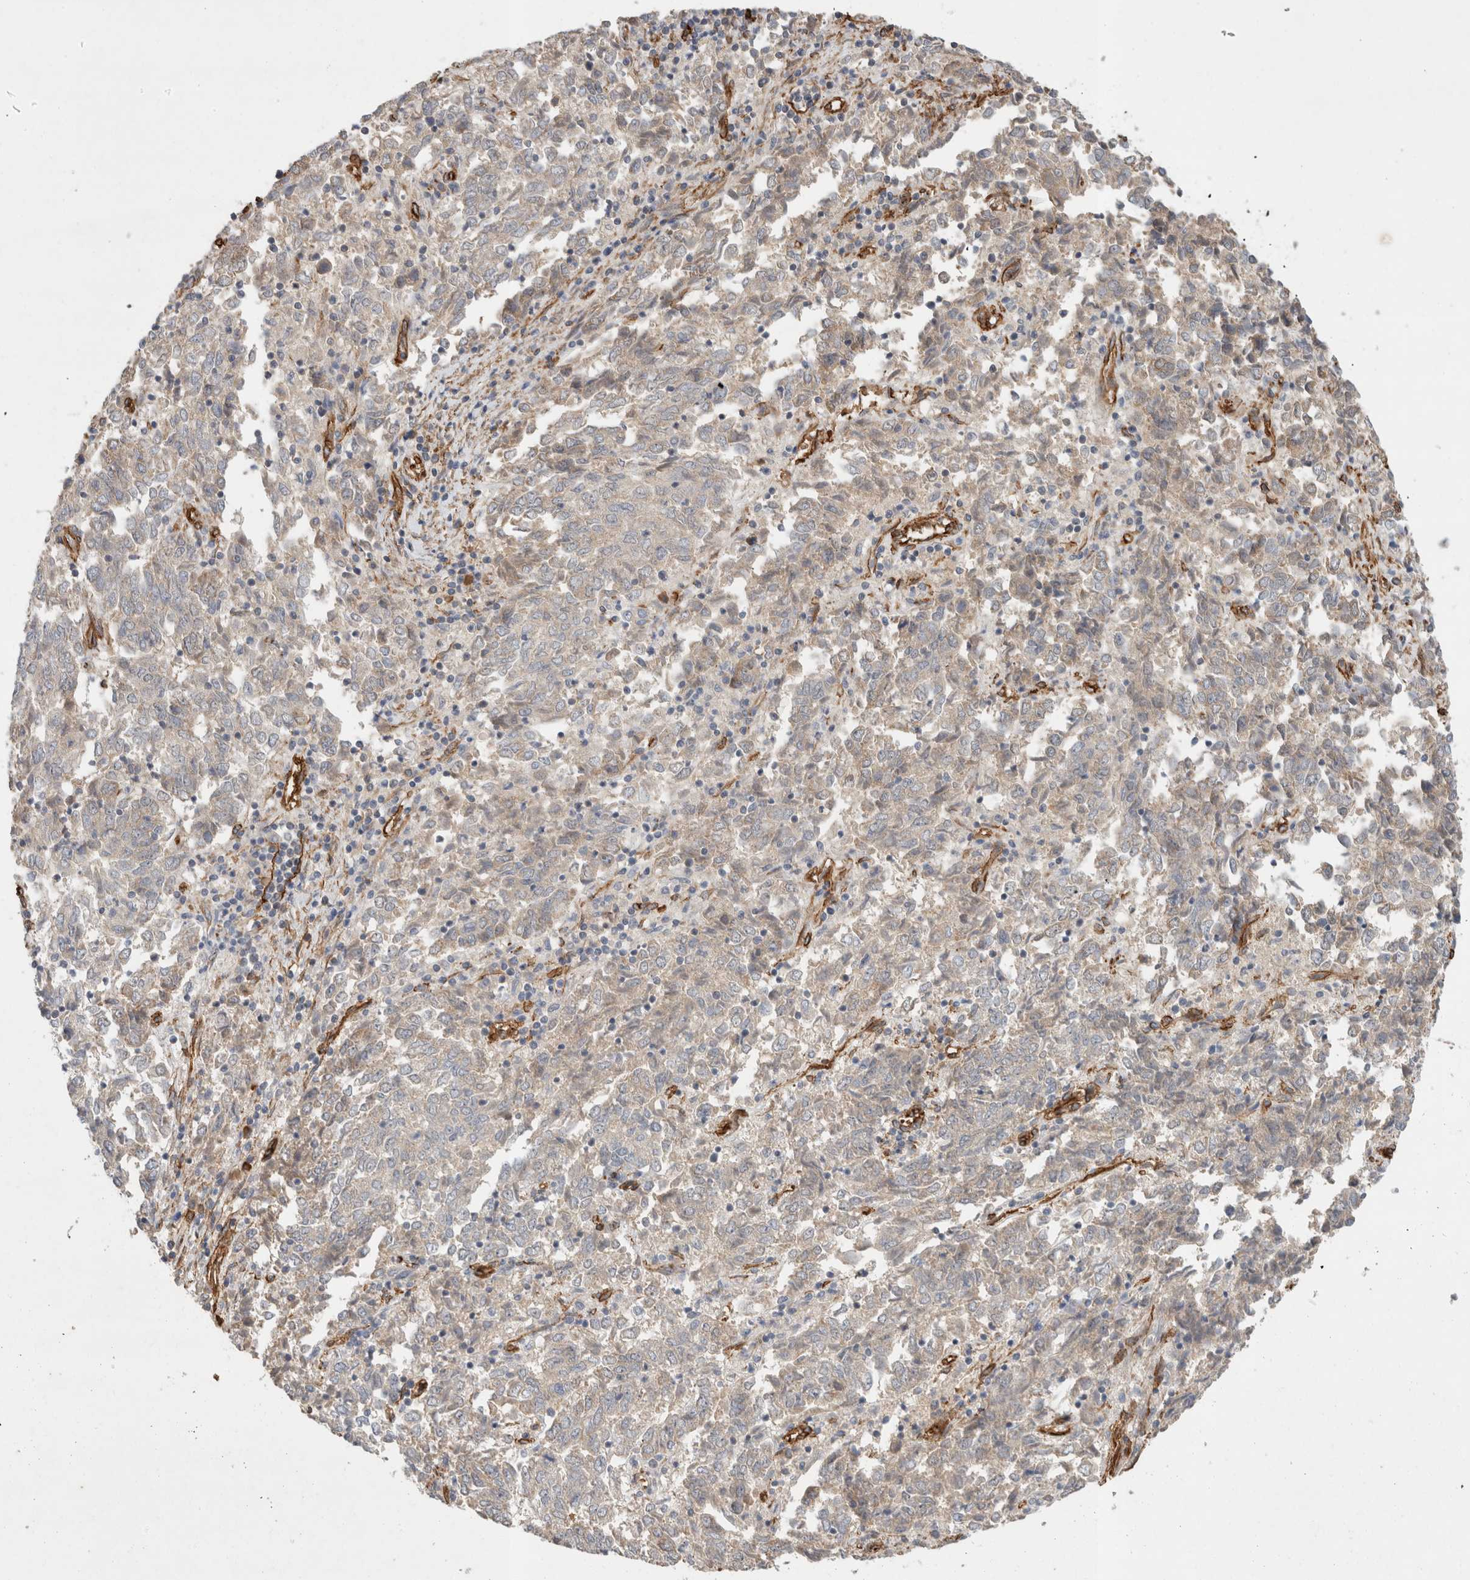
{"staining": {"intensity": "negative", "quantity": "none", "location": "none"}, "tissue": "endometrial cancer", "cell_type": "Tumor cells", "image_type": "cancer", "snomed": [{"axis": "morphology", "description": "Adenocarcinoma, NOS"}, {"axis": "topography", "description": "Endometrium"}], "caption": "DAB (3,3'-diaminobenzidine) immunohistochemical staining of endometrial cancer (adenocarcinoma) shows no significant staining in tumor cells.", "gene": "JMJD4", "patient": {"sex": "female", "age": 80}}